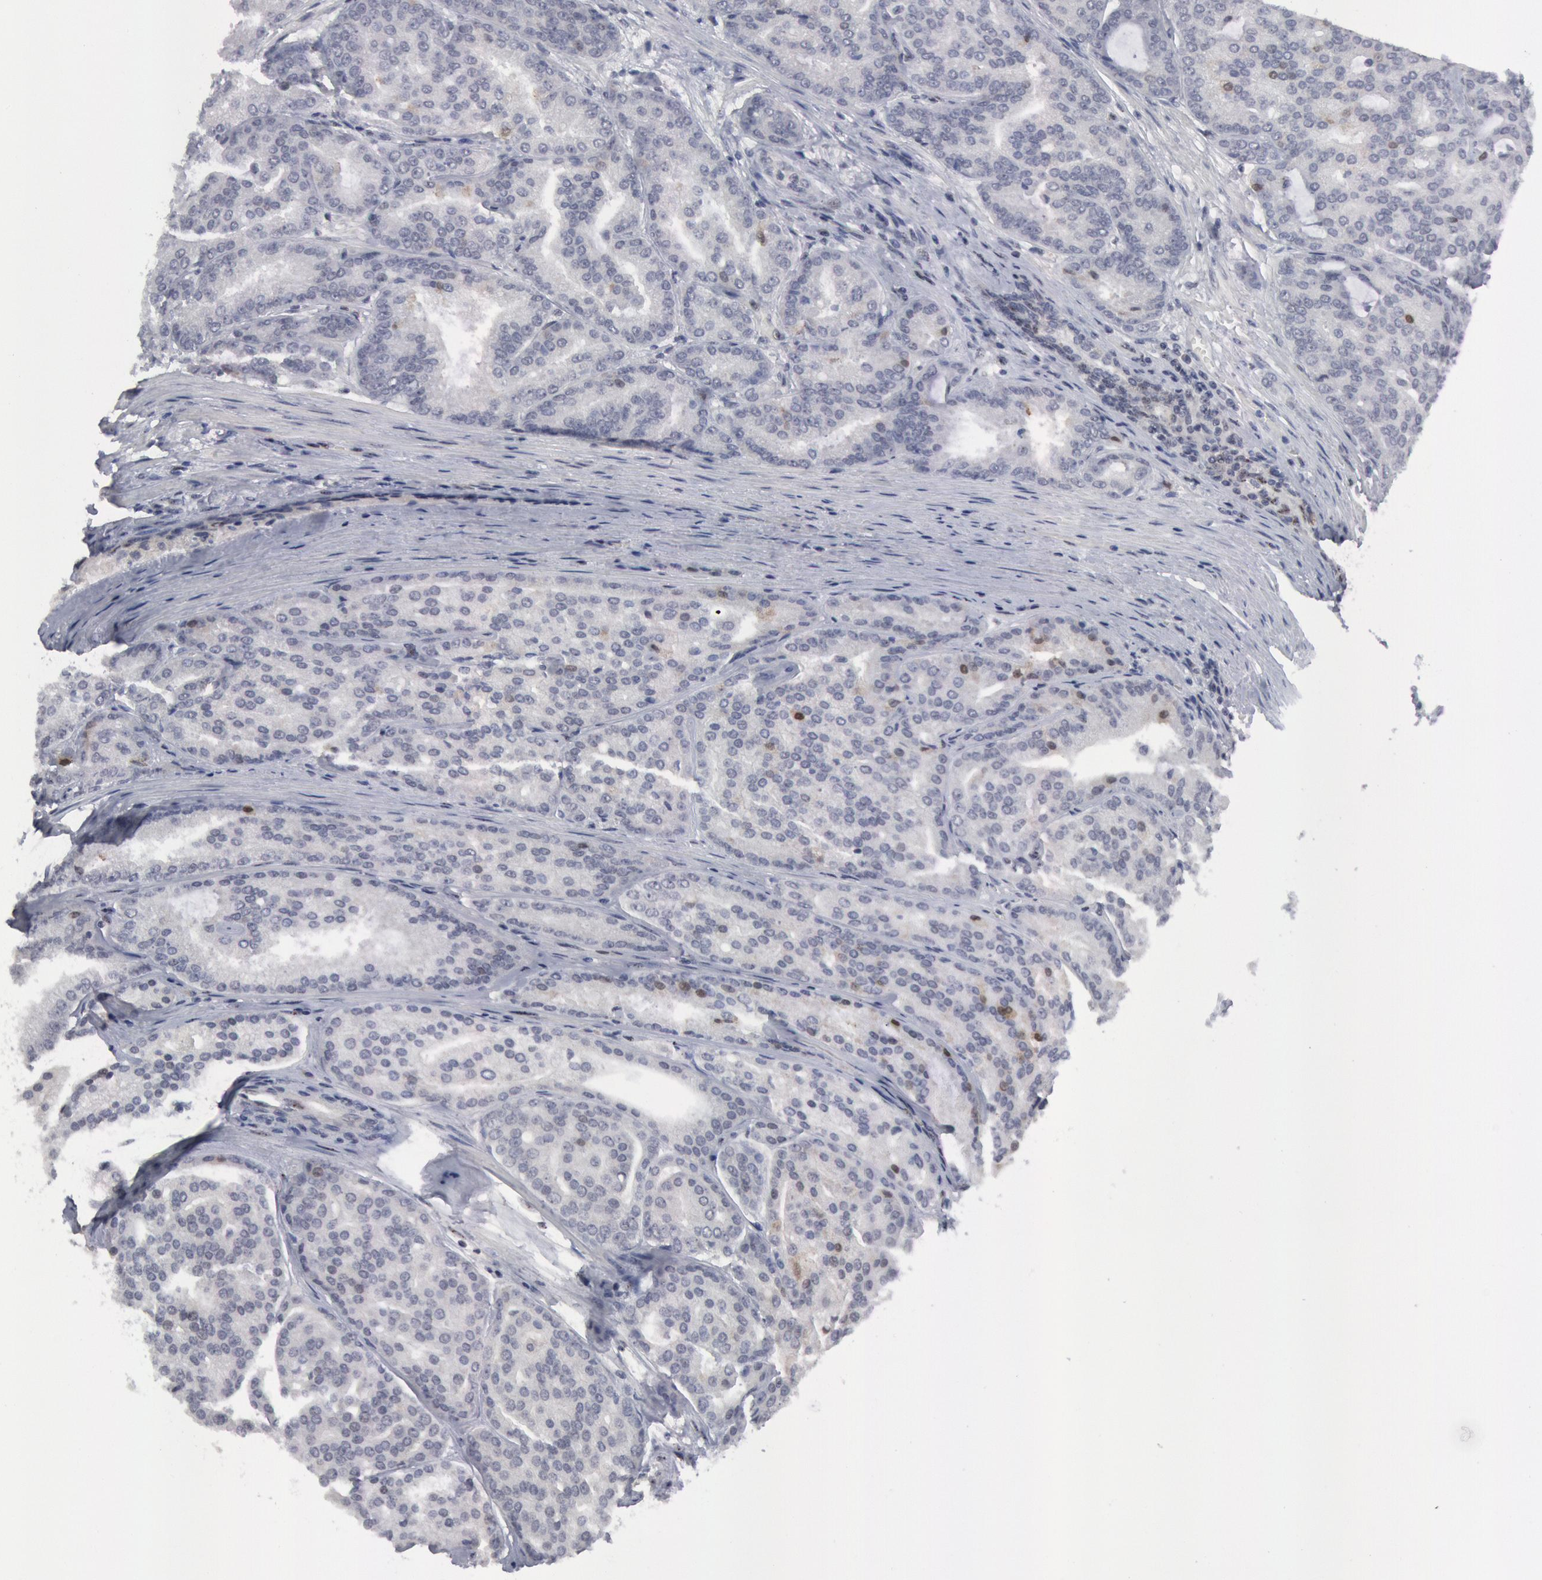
{"staining": {"intensity": "negative", "quantity": "none", "location": "none"}, "tissue": "prostate cancer", "cell_type": "Tumor cells", "image_type": "cancer", "snomed": [{"axis": "morphology", "description": "Adenocarcinoma, High grade"}, {"axis": "topography", "description": "Prostate"}], "caption": "This image is of prostate high-grade adenocarcinoma stained with immunohistochemistry to label a protein in brown with the nuclei are counter-stained blue. There is no expression in tumor cells. The staining is performed using DAB (3,3'-diaminobenzidine) brown chromogen with nuclei counter-stained in using hematoxylin.", "gene": "FOXO1", "patient": {"sex": "male", "age": 64}}